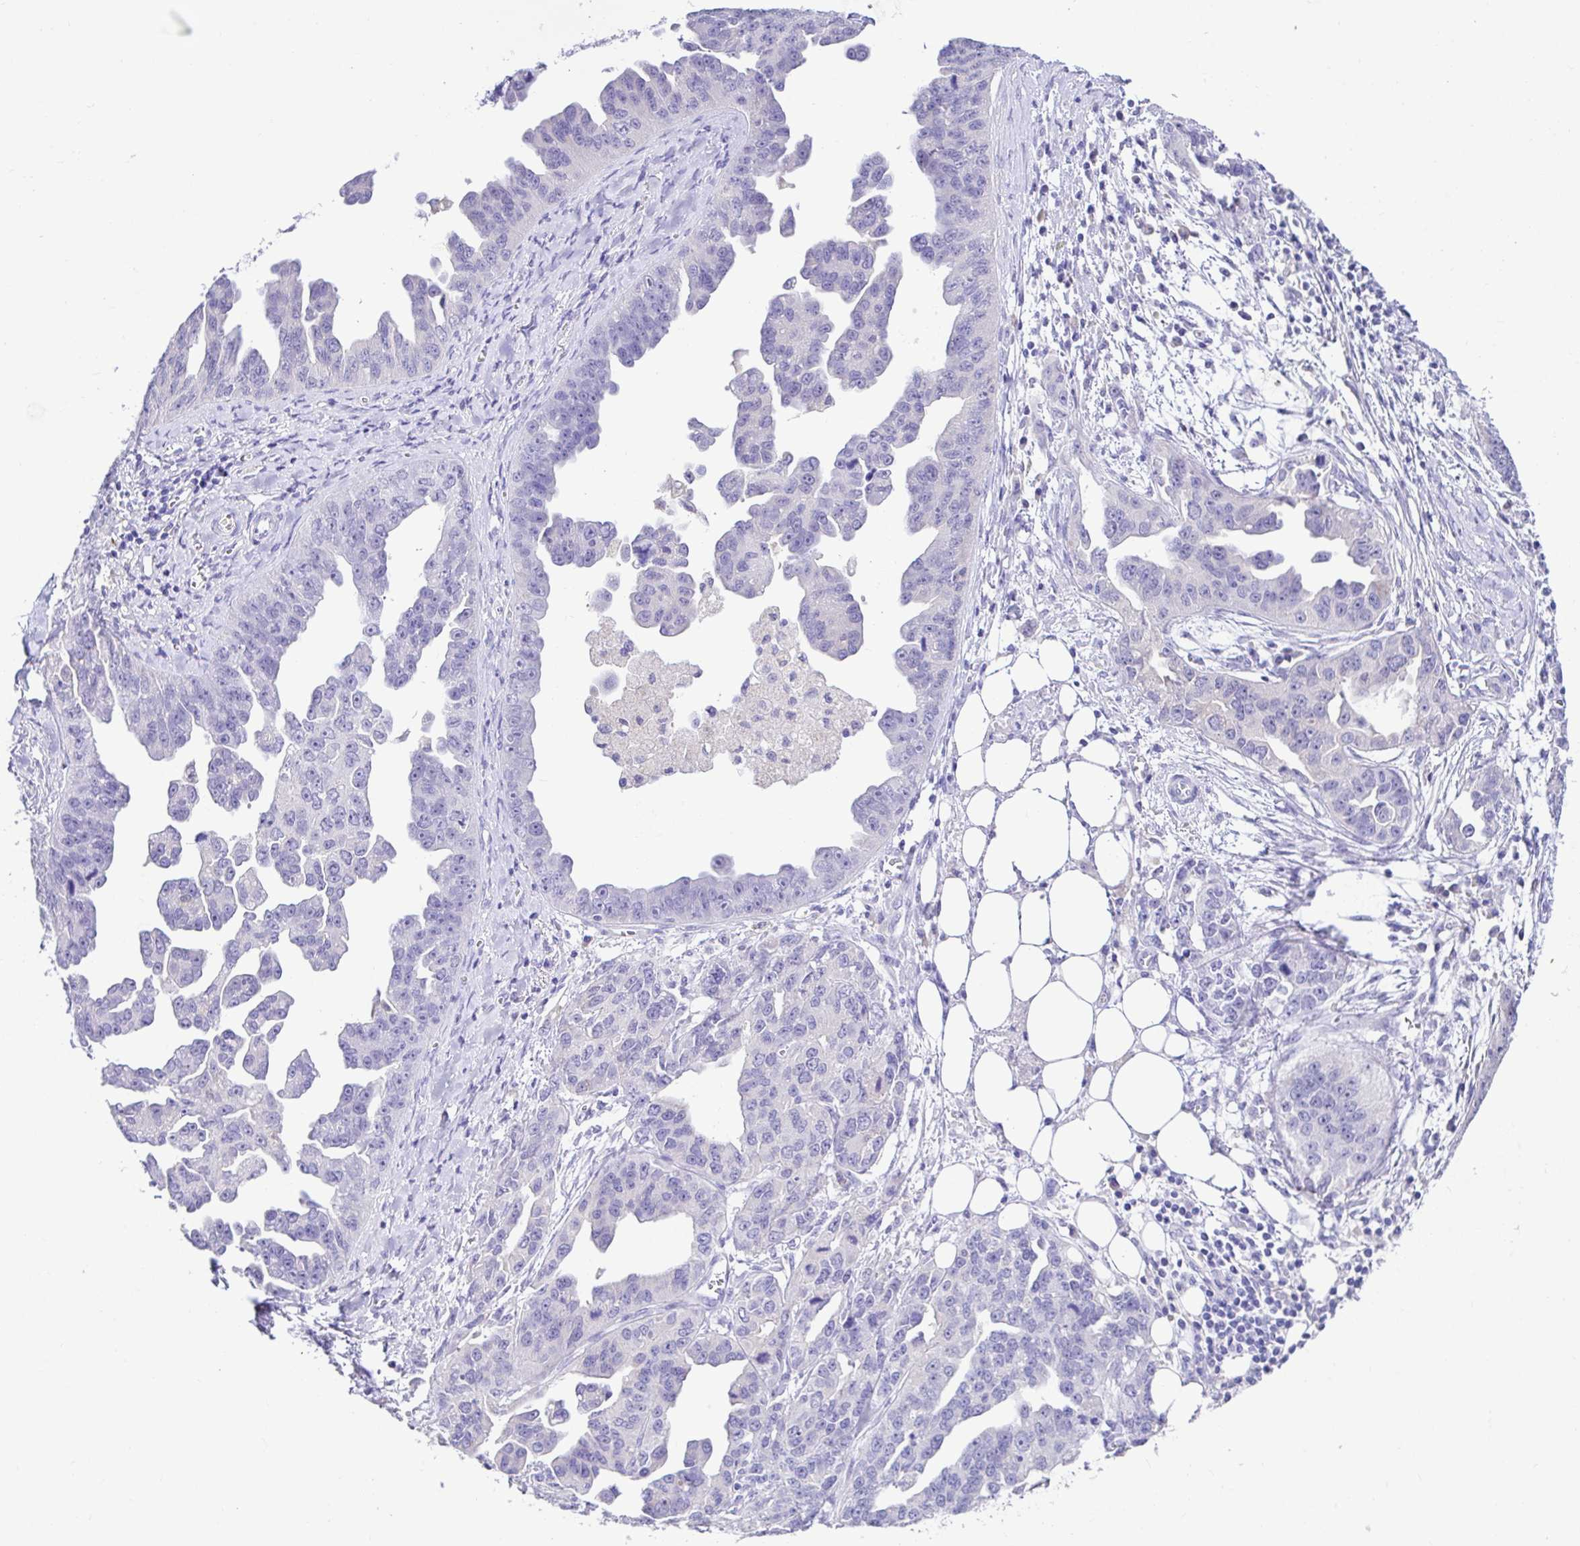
{"staining": {"intensity": "negative", "quantity": "none", "location": "none"}, "tissue": "ovarian cancer", "cell_type": "Tumor cells", "image_type": "cancer", "snomed": [{"axis": "morphology", "description": "Cystadenocarcinoma, serous, NOS"}, {"axis": "topography", "description": "Ovary"}], "caption": "DAB (3,3'-diaminobenzidine) immunohistochemical staining of human serous cystadenocarcinoma (ovarian) shows no significant staining in tumor cells.", "gene": "BACE2", "patient": {"sex": "female", "age": 75}}